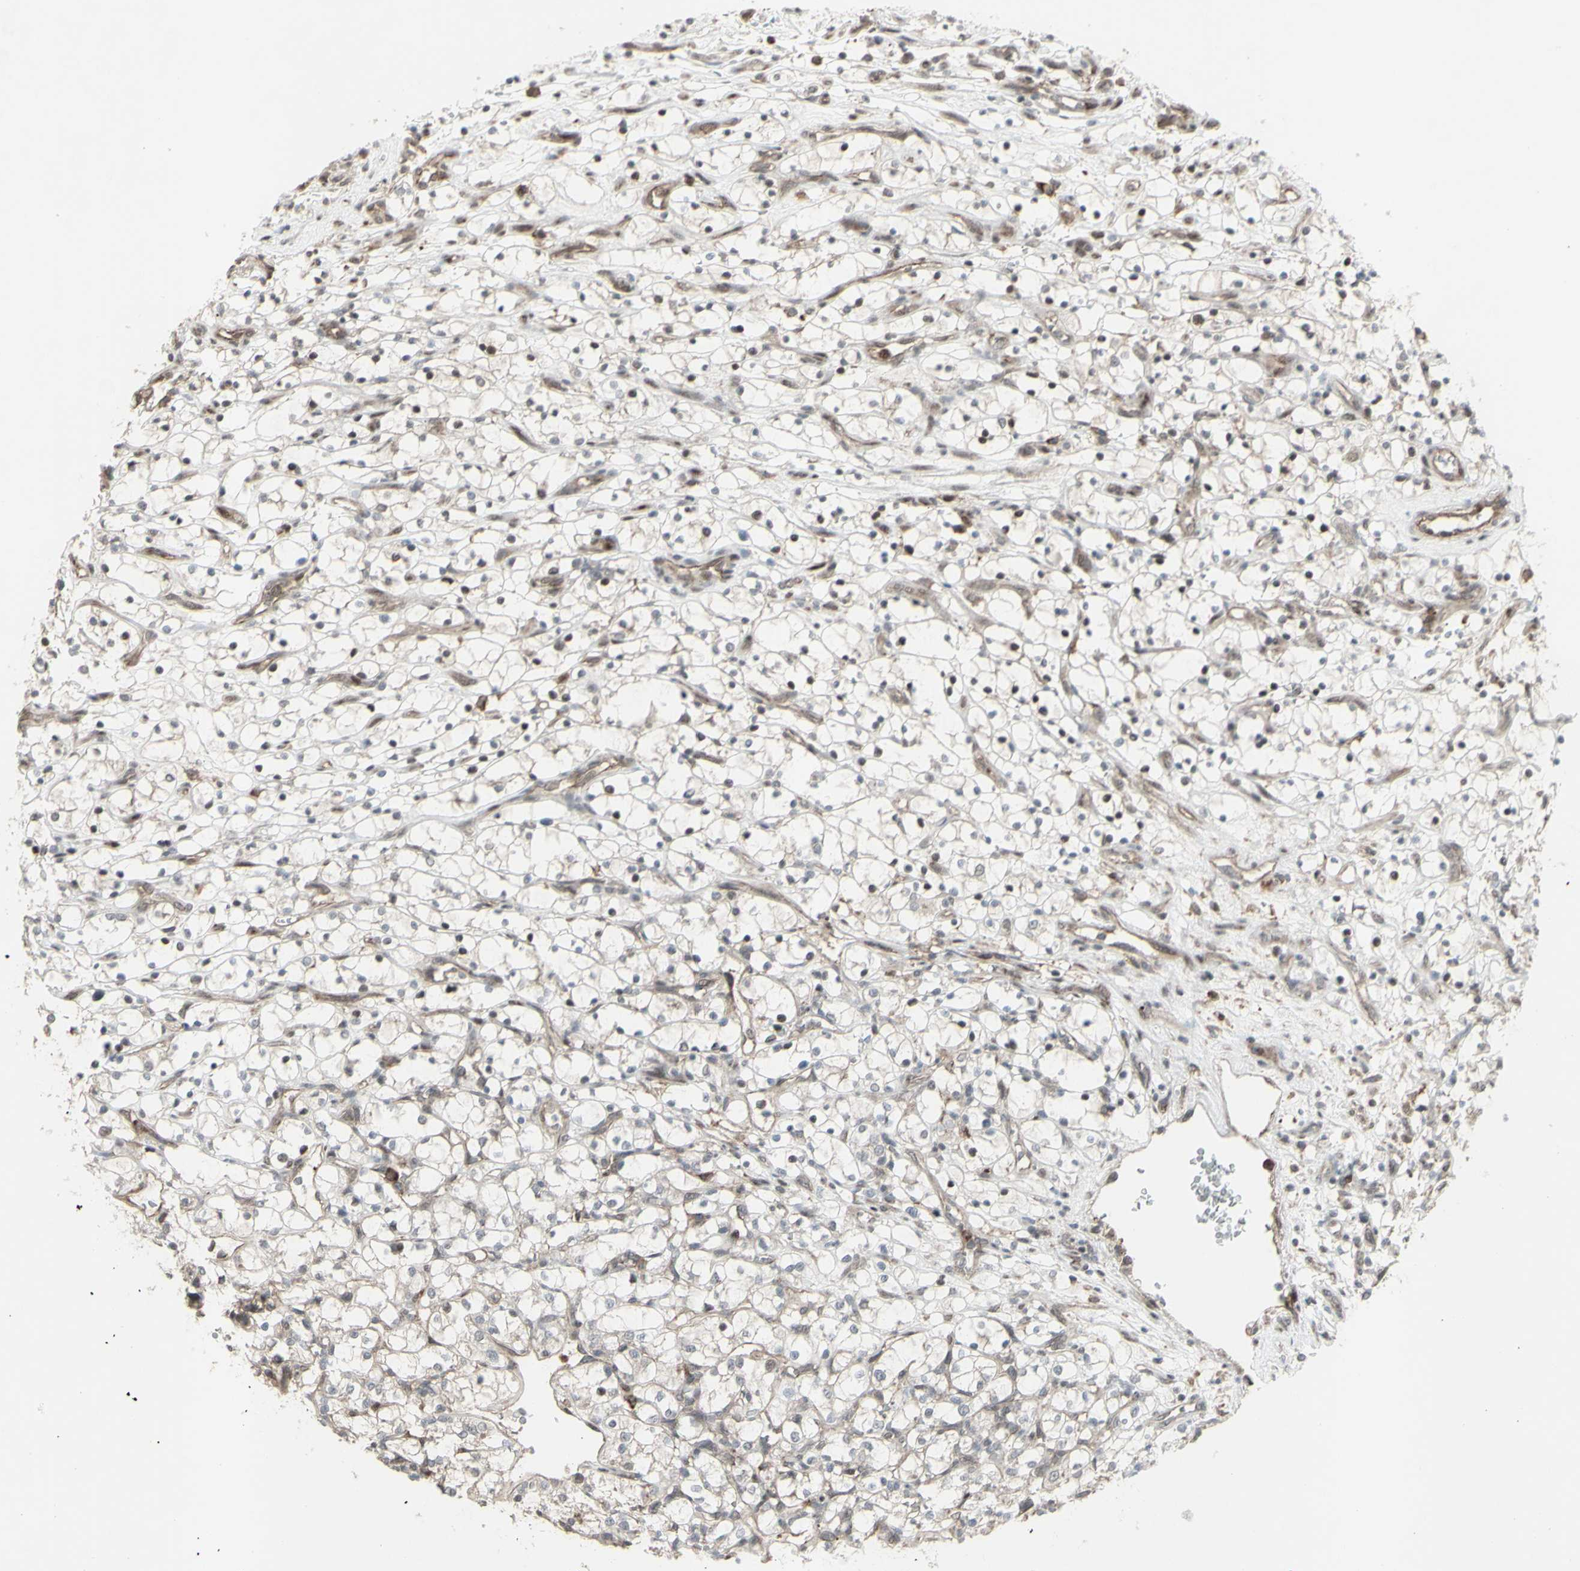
{"staining": {"intensity": "weak", "quantity": "<25%", "location": "cytoplasmic/membranous"}, "tissue": "renal cancer", "cell_type": "Tumor cells", "image_type": "cancer", "snomed": [{"axis": "morphology", "description": "Adenocarcinoma, NOS"}, {"axis": "topography", "description": "Kidney"}], "caption": "An image of human renal cancer (adenocarcinoma) is negative for staining in tumor cells. (Brightfield microscopy of DAB (3,3'-diaminobenzidine) immunohistochemistry at high magnification).", "gene": "CD33", "patient": {"sex": "female", "age": 69}}